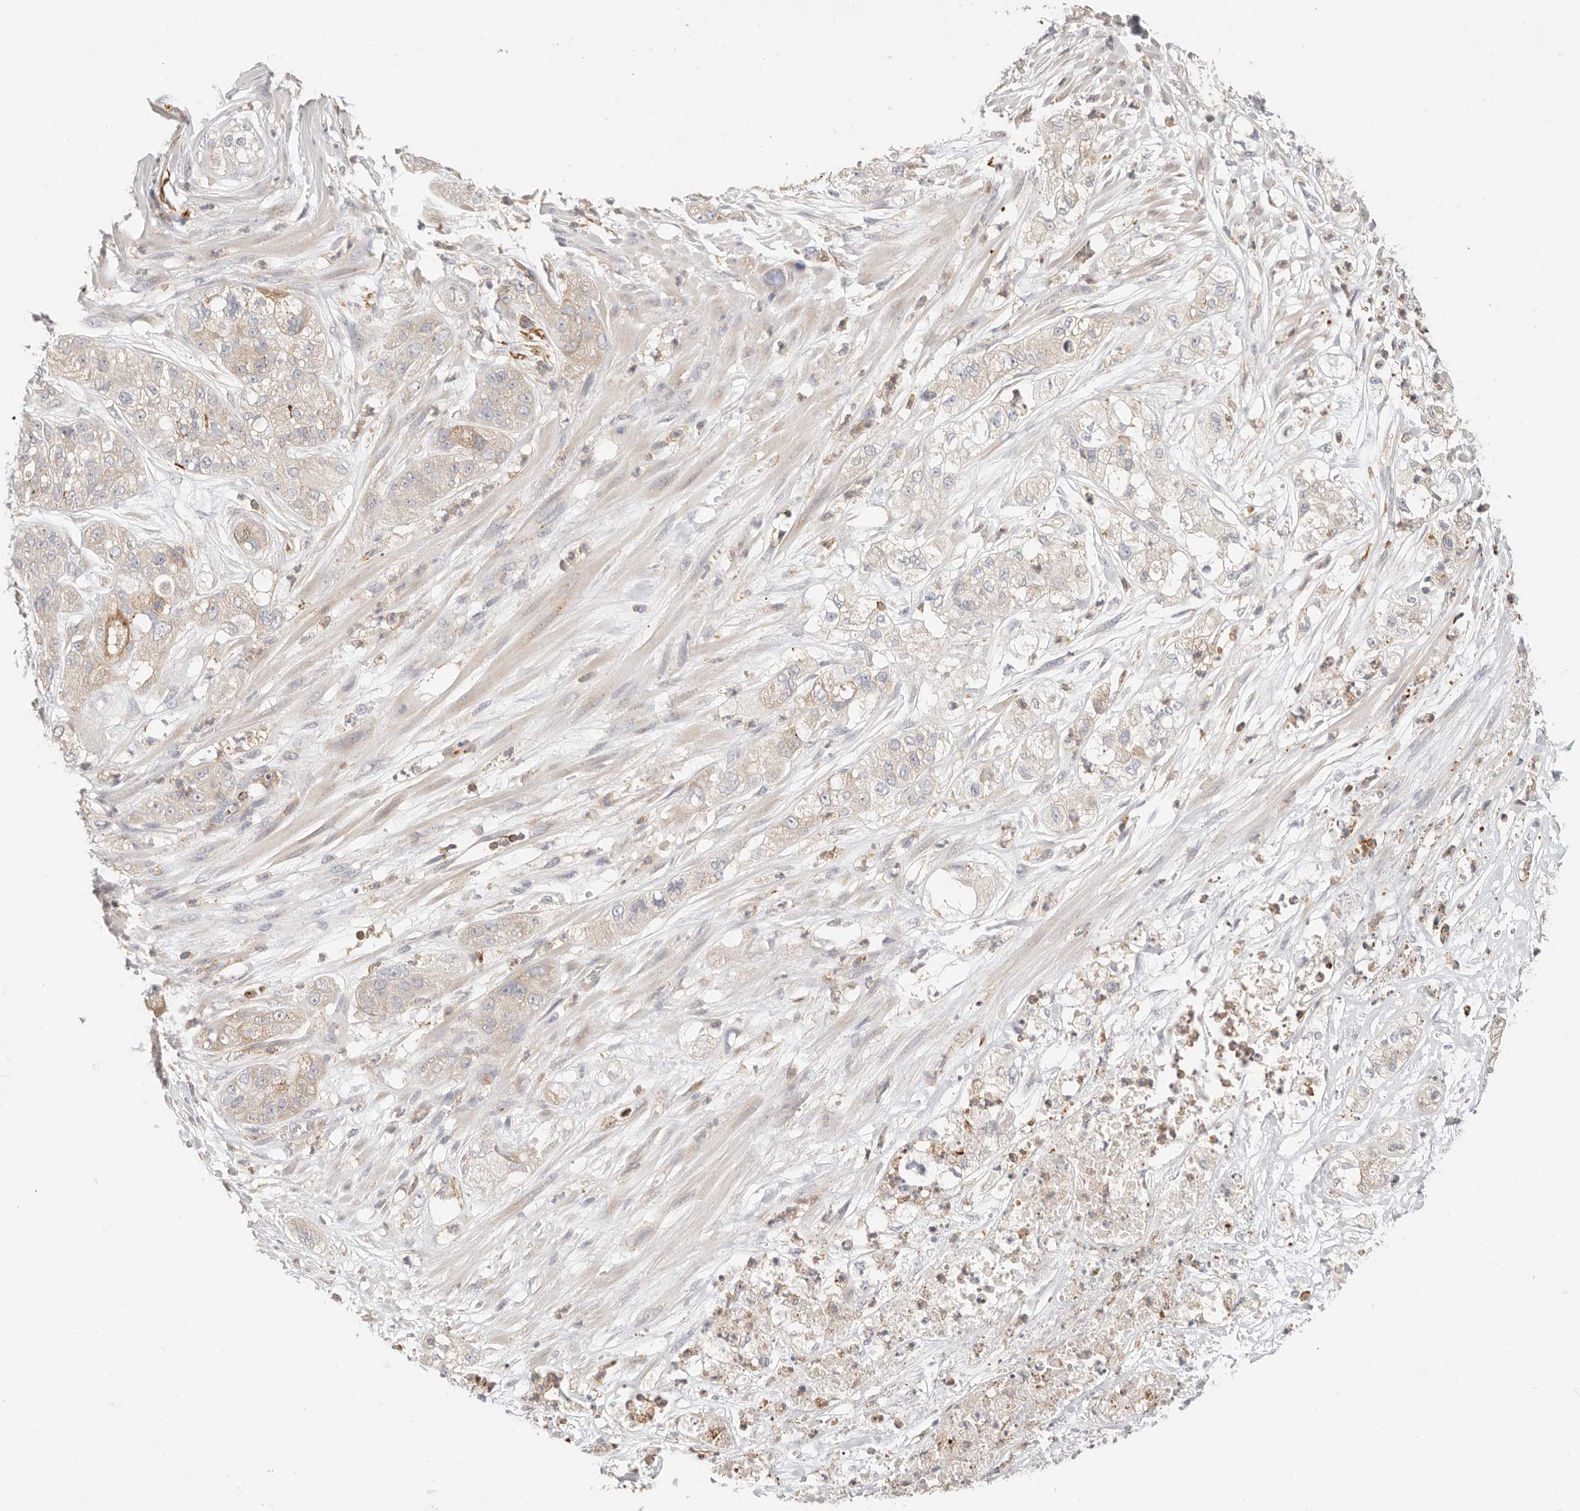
{"staining": {"intensity": "weak", "quantity": "25%-75%", "location": "cytoplasmic/membranous"}, "tissue": "pancreatic cancer", "cell_type": "Tumor cells", "image_type": "cancer", "snomed": [{"axis": "morphology", "description": "Adenocarcinoma, NOS"}, {"axis": "topography", "description": "Pancreas"}], "caption": "Pancreatic cancer stained with DAB (3,3'-diaminobenzidine) immunohistochemistry reveals low levels of weak cytoplasmic/membranous staining in approximately 25%-75% of tumor cells.", "gene": "TMEM63B", "patient": {"sex": "female", "age": 78}}